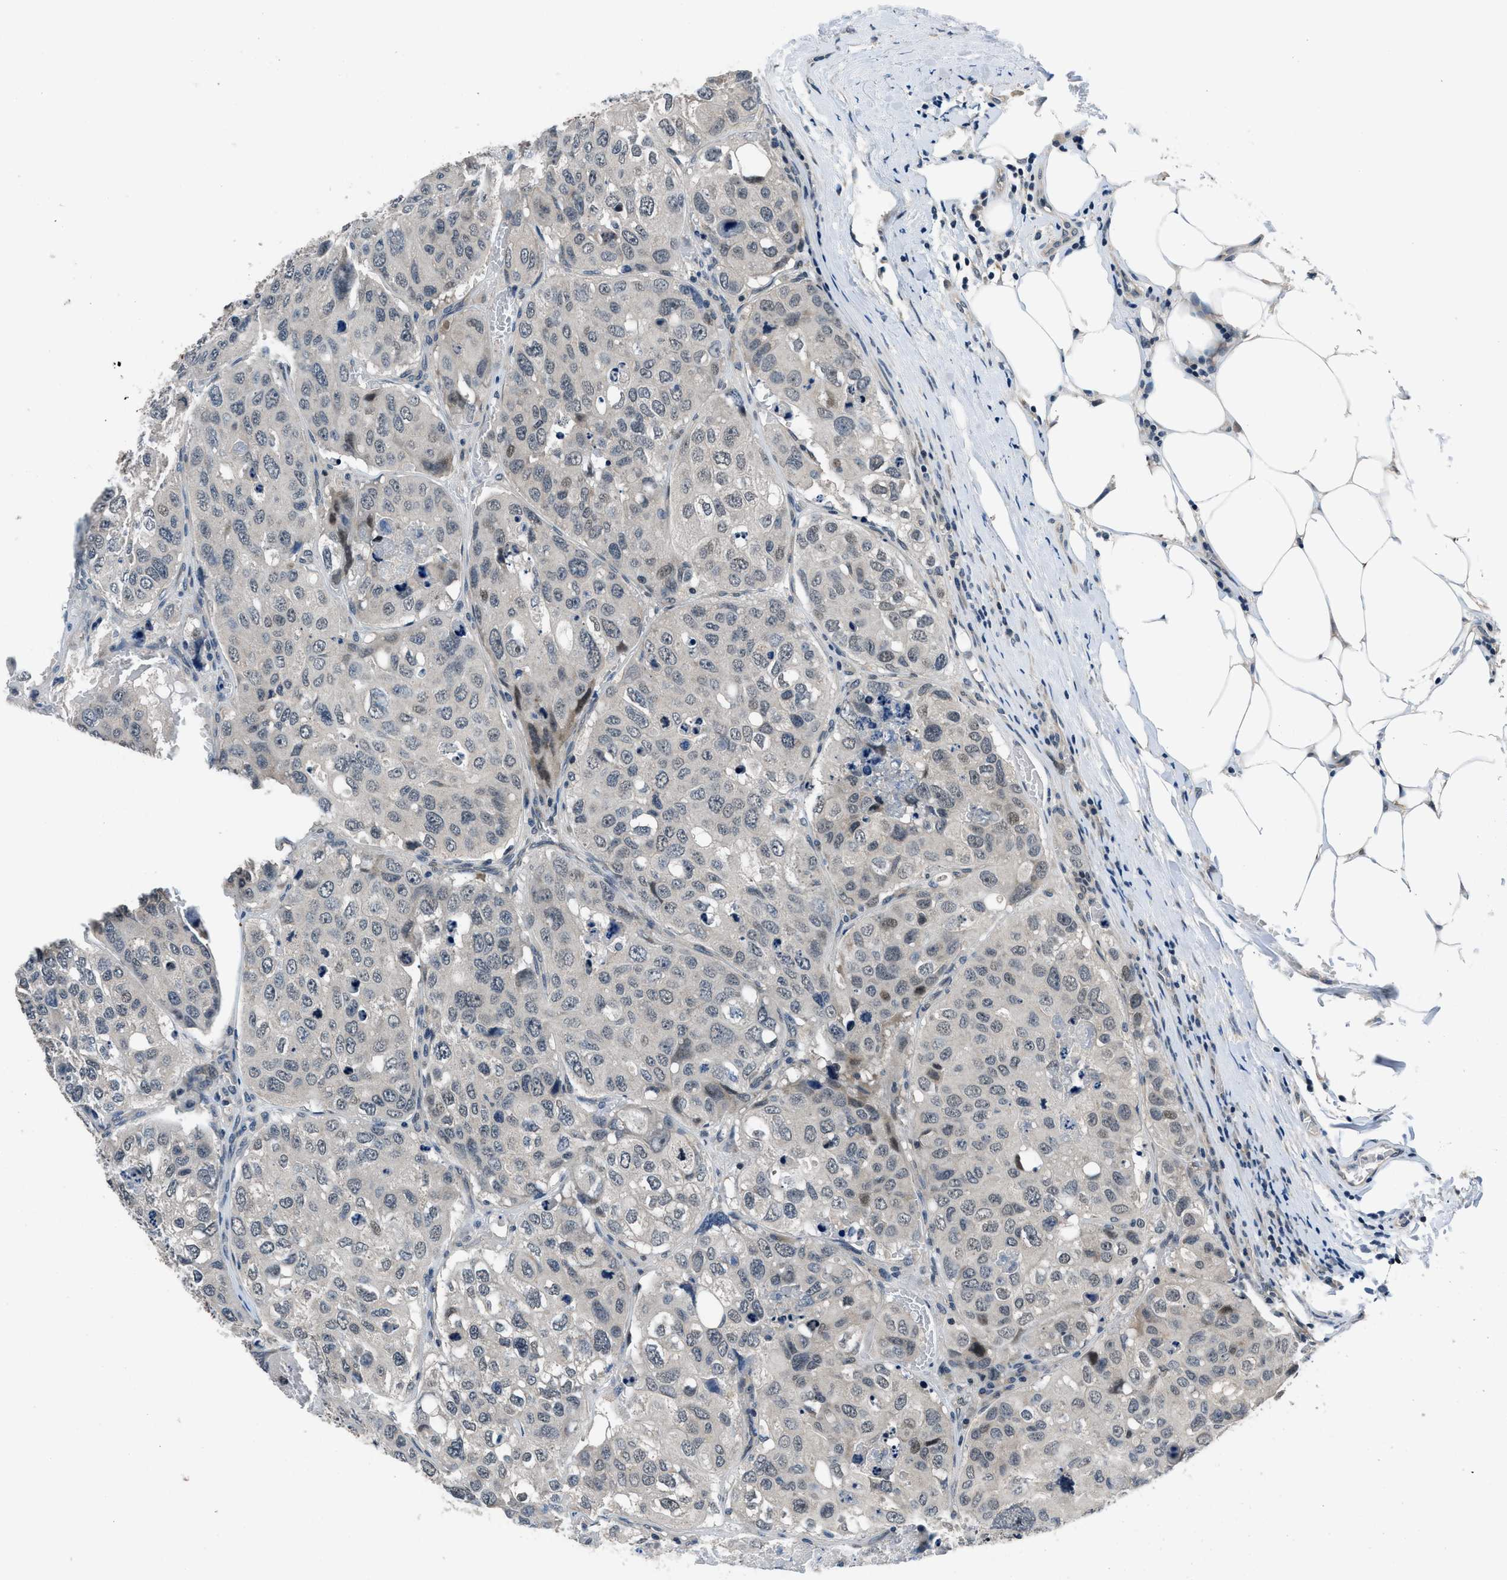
{"staining": {"intensity": "weak", "quantity": "<25%", "location": "nuclear"}, "tissue": "urothelial cancer", "cell_type": "Tumor cells", "image_type": "cancer", "snomed": [{"axis": "morphology", "description": "Urothelial carcinoma, High grade"}, {"axis": "topography", "description": "Lymph node"}, {"axis": "topography", "description": "Urinary bladder"}], "caption": "A histopathology image of urothelial cancer stained for a protein displays no brown staining in tumor cells.", "gene": "SETD5", "patient": {"sex": "male", "age": 51}}